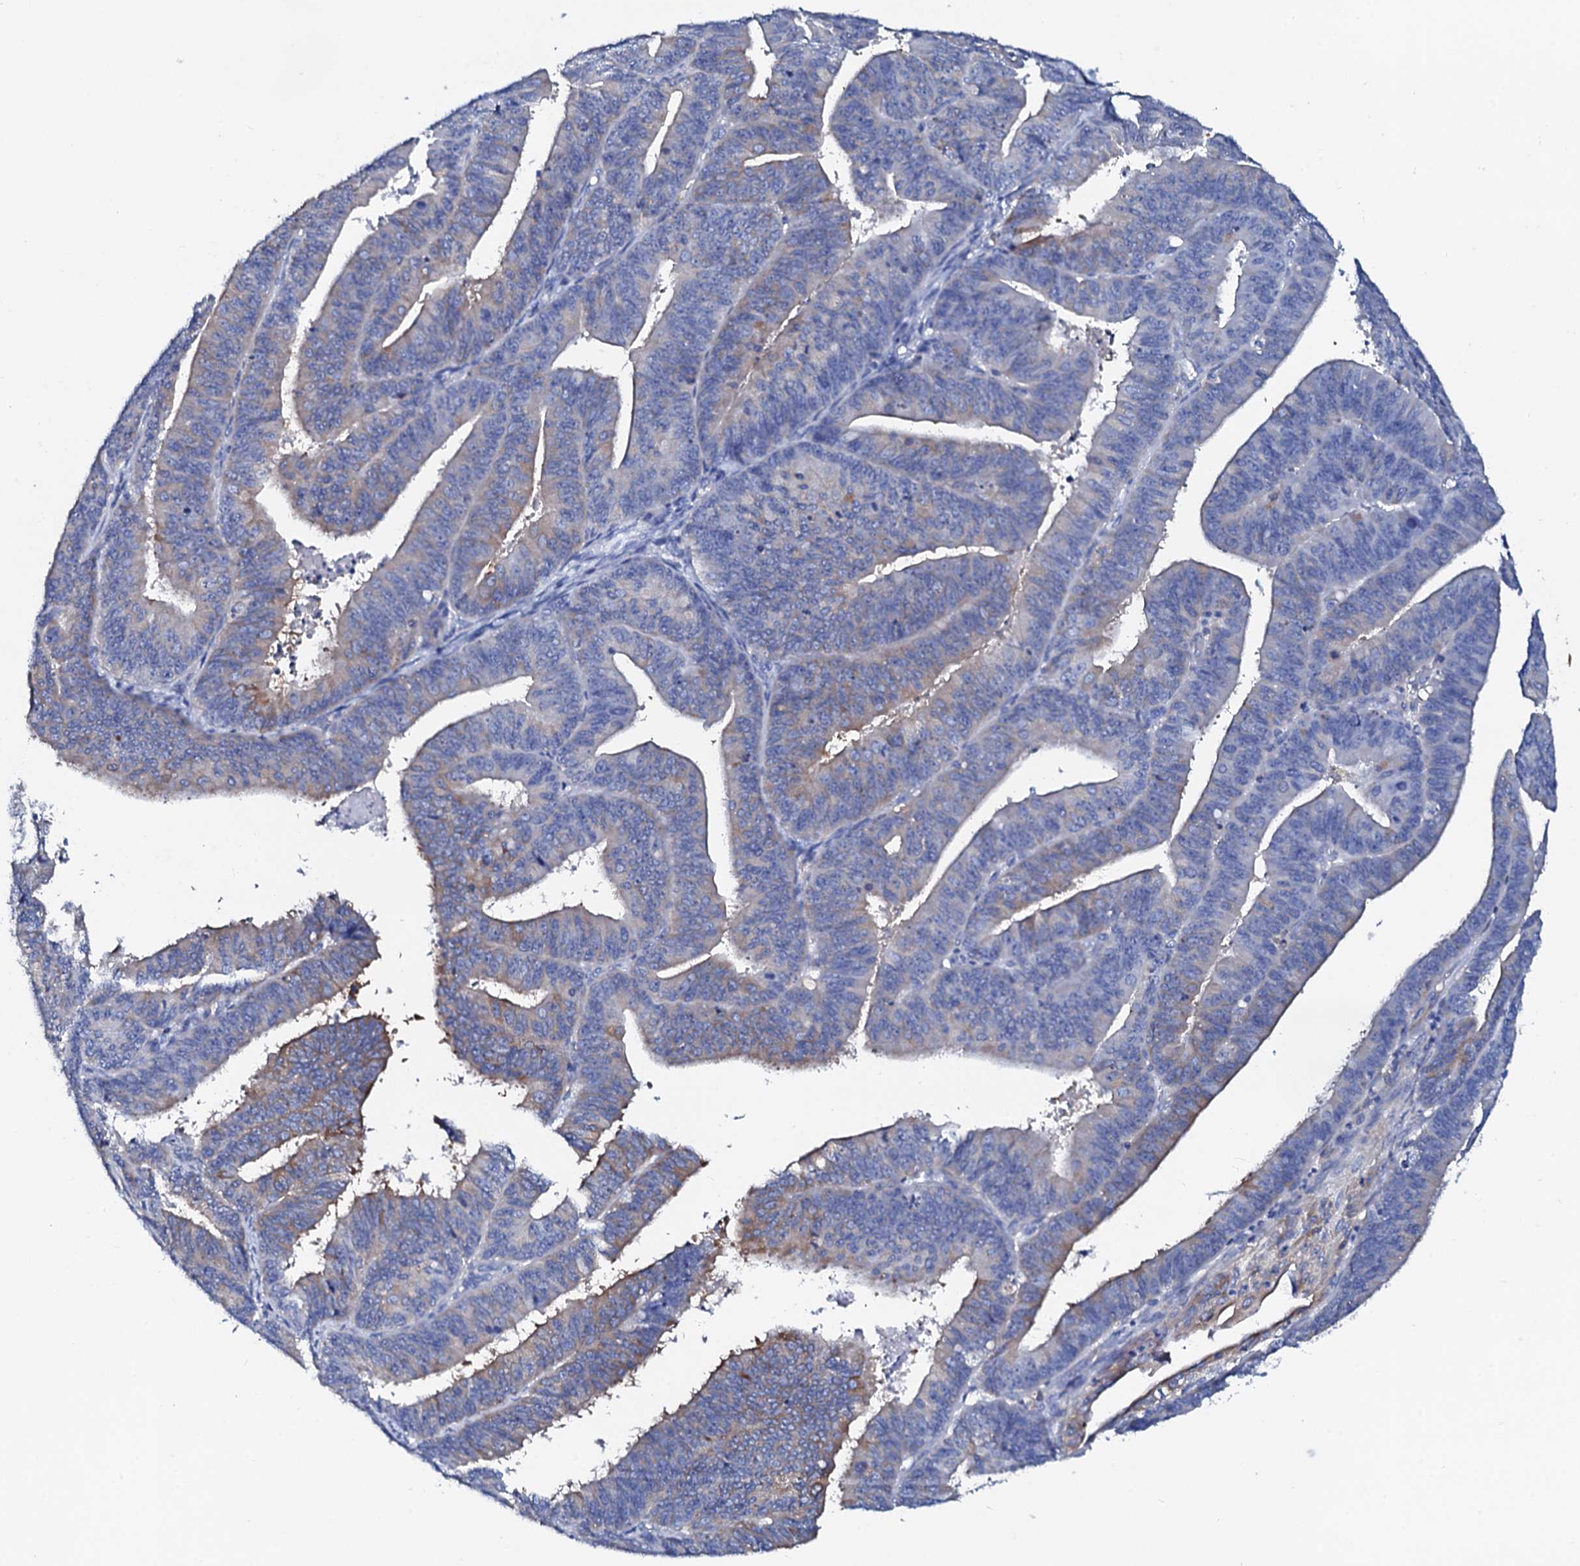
{"staining": {"intensity": "weak", "quantity": "<25%", "location": "cytoplasmic/membranous"}, "tissue": "endometrial cancer", "cell_type": "Tumor cells", "image_type": "cancer", "snomed": [{"axis": "morphology", "description": "Adenocarcinoma, NOS"}, {"axis": "topography", "description": "Endometrium"}], "caption": "Histopathology image shows no protein expression in tumor cells of endometrial adenocarcinoma tissue.", "gene": "GLB1L3", "patient": {"sex": "female", "age": 73}}